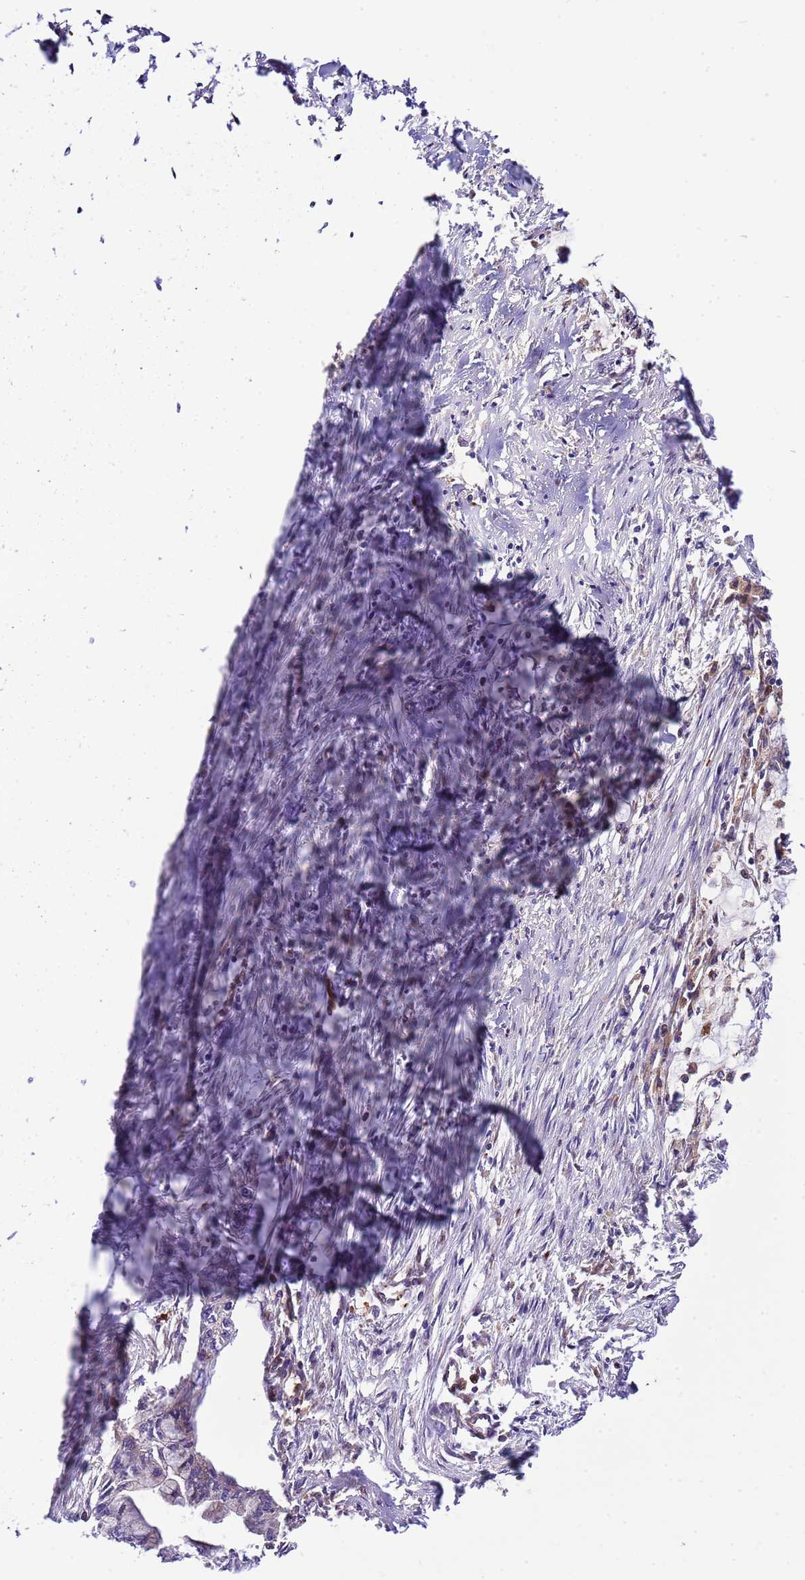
{"staining": {"intensity": "negative", "quantity": "none", "location": "none"}, "tissue": "pancreatic cancer", "cell_type": "Tumor cells", "image_type": "cancer", "snomed": [{"axis": "morphology", "description": "Adenocarcinoma, NOS"}, {"axis": "topography", "description": "Pancreas"}], "caption": "Tumor cells are negative for brown protein staining in pancreatic cancer (adenocarcinoma).", "gene": "ZNF624", "patient": {"sex": "male", "age": 48}}